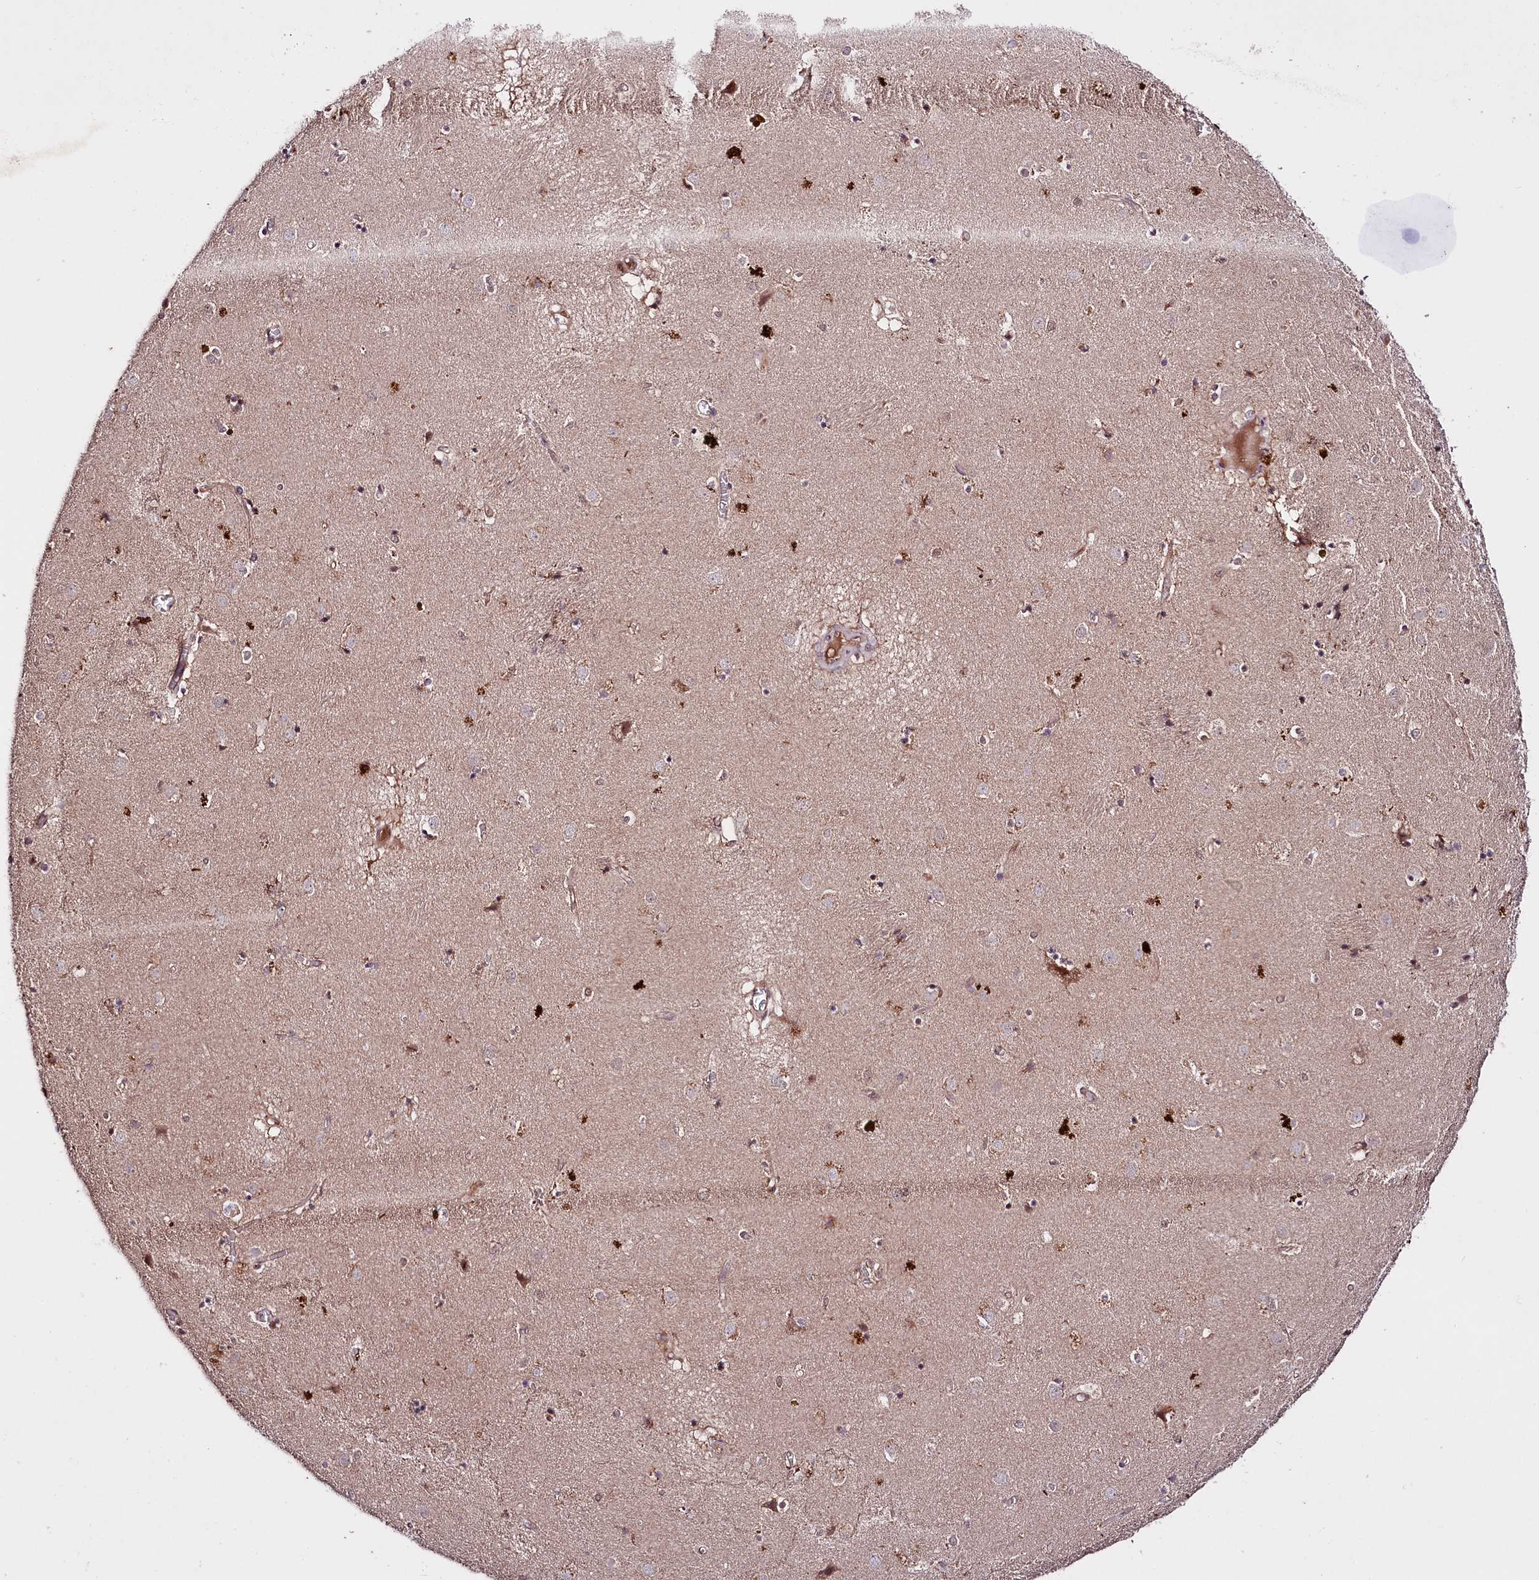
{"staining": {"intensity": "moderate", "quantity": "<25%", "location": "cytoplasmic/membranous"}, "tissue": "caudate", "cell_type": "Glial cells", "image_type": "normal", "snomed": [{"axis": "morphology", "description": "Normal tissue, NOS"}, {"axis": "topography", "description": "Lateral ventricle wall"}], "caption": "High-power microscopy captured an immunohistochemistry (IHC) micrograph of unremarkable caudate, revealing moderate cytoplasmic/membranous staining in approximately <25% of glial cells. The staining was performed using DAB (3,3'-diaminobenzidine), with brown indicating positive protein expression. Nuclei are stained blue with hematoxylin.", "gene": "TAFAZZIN", "patient": {"sex": "male", "age": 70}}